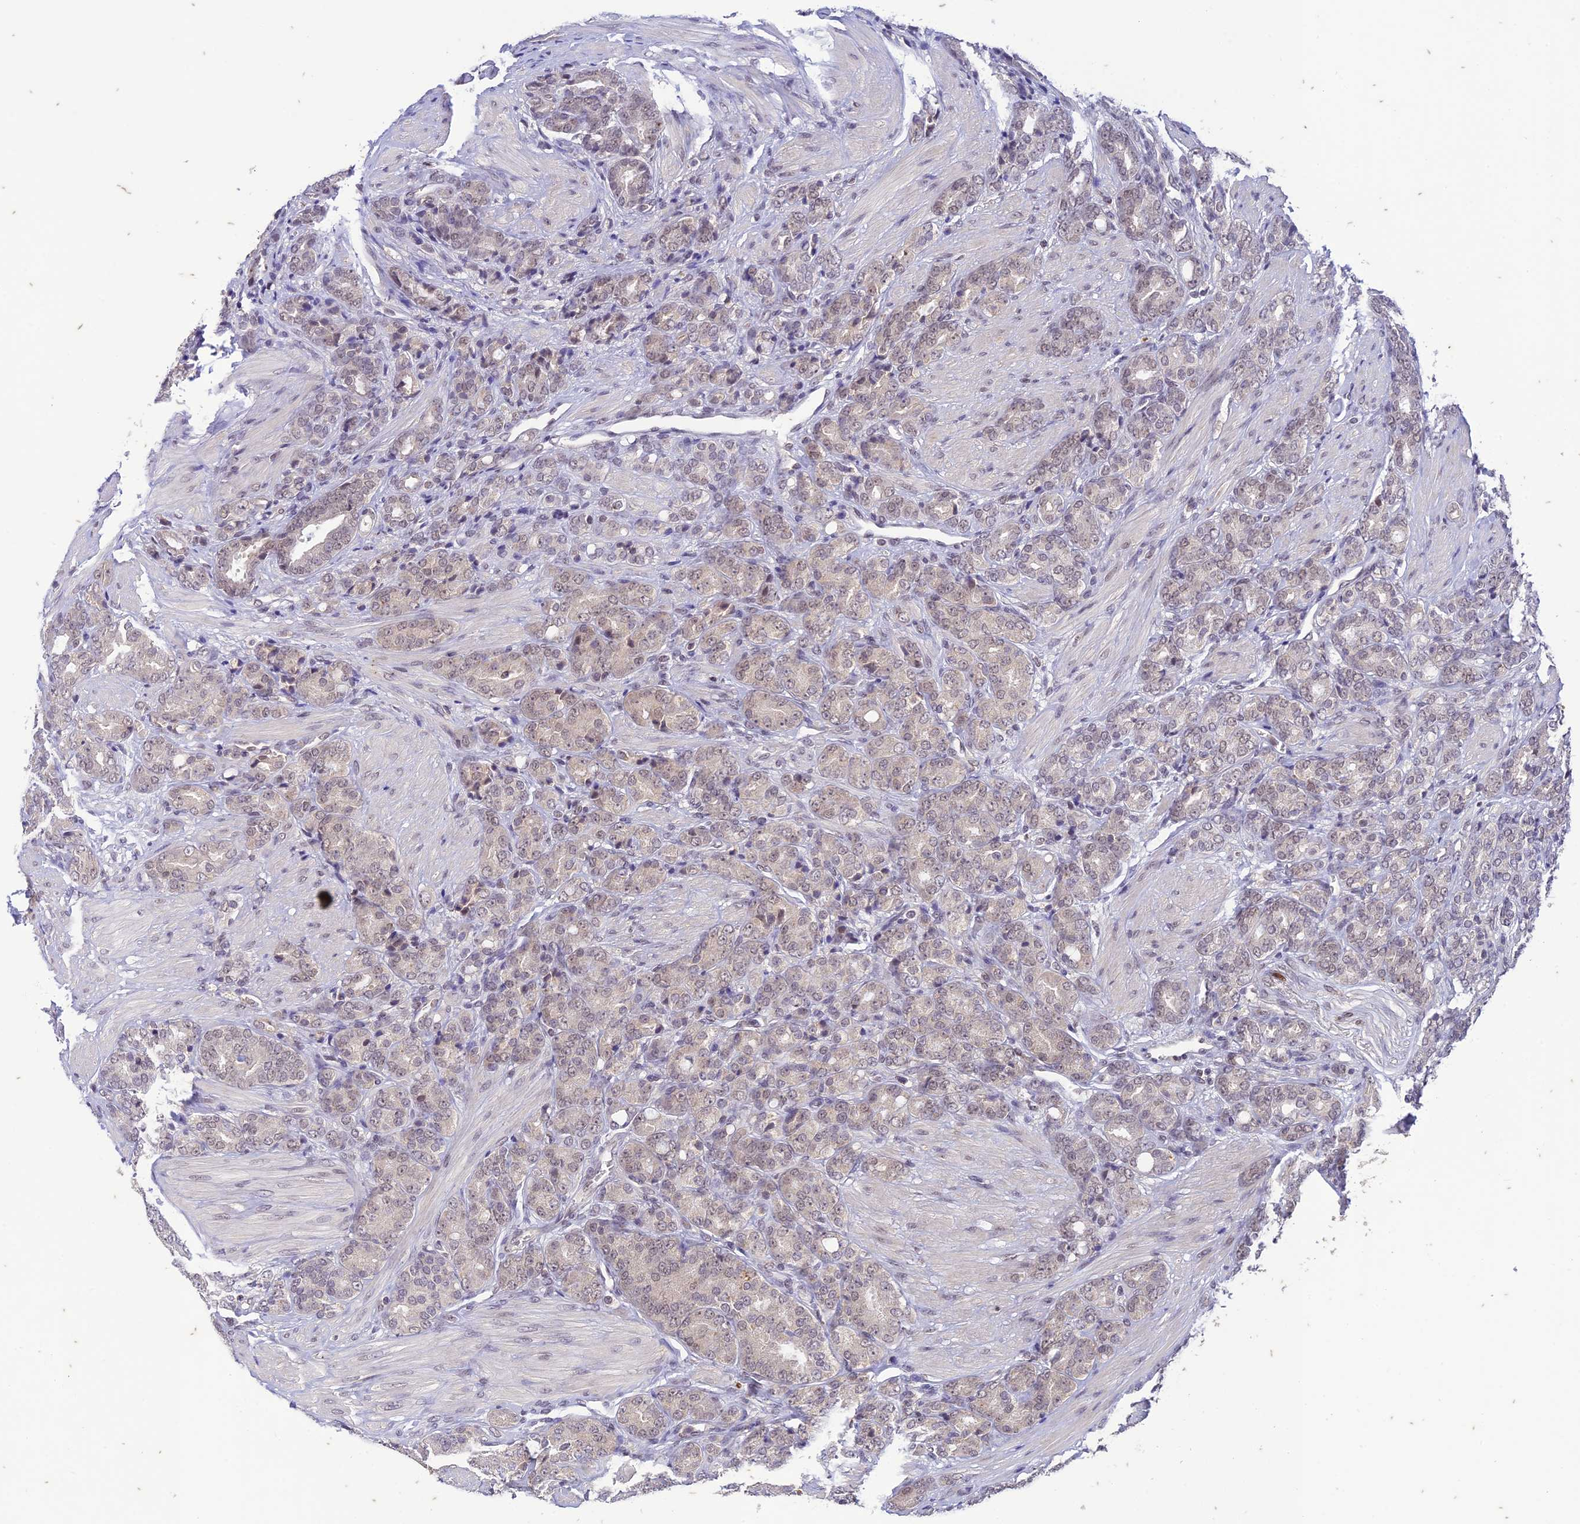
{"staining": {"intensity": "weak", "quantity": "<25%", "location": "nuclear"}, "tissue": "prostate cancer", "cell_type": "Tumor cells", "image_type": "cancer", "snomed": [{"axis": "morphology", "description": "Adenocarcinoma, High grade"}, {"axis": "topography", "description": "Prostate"}], "caption": "DAB immunohistochemical staining of high-grade adenocarcinoma (prostate) shows no significant positivity in tumor cells.", "gene": "POP4", "patient": {"sex": "male", "age": 62}}